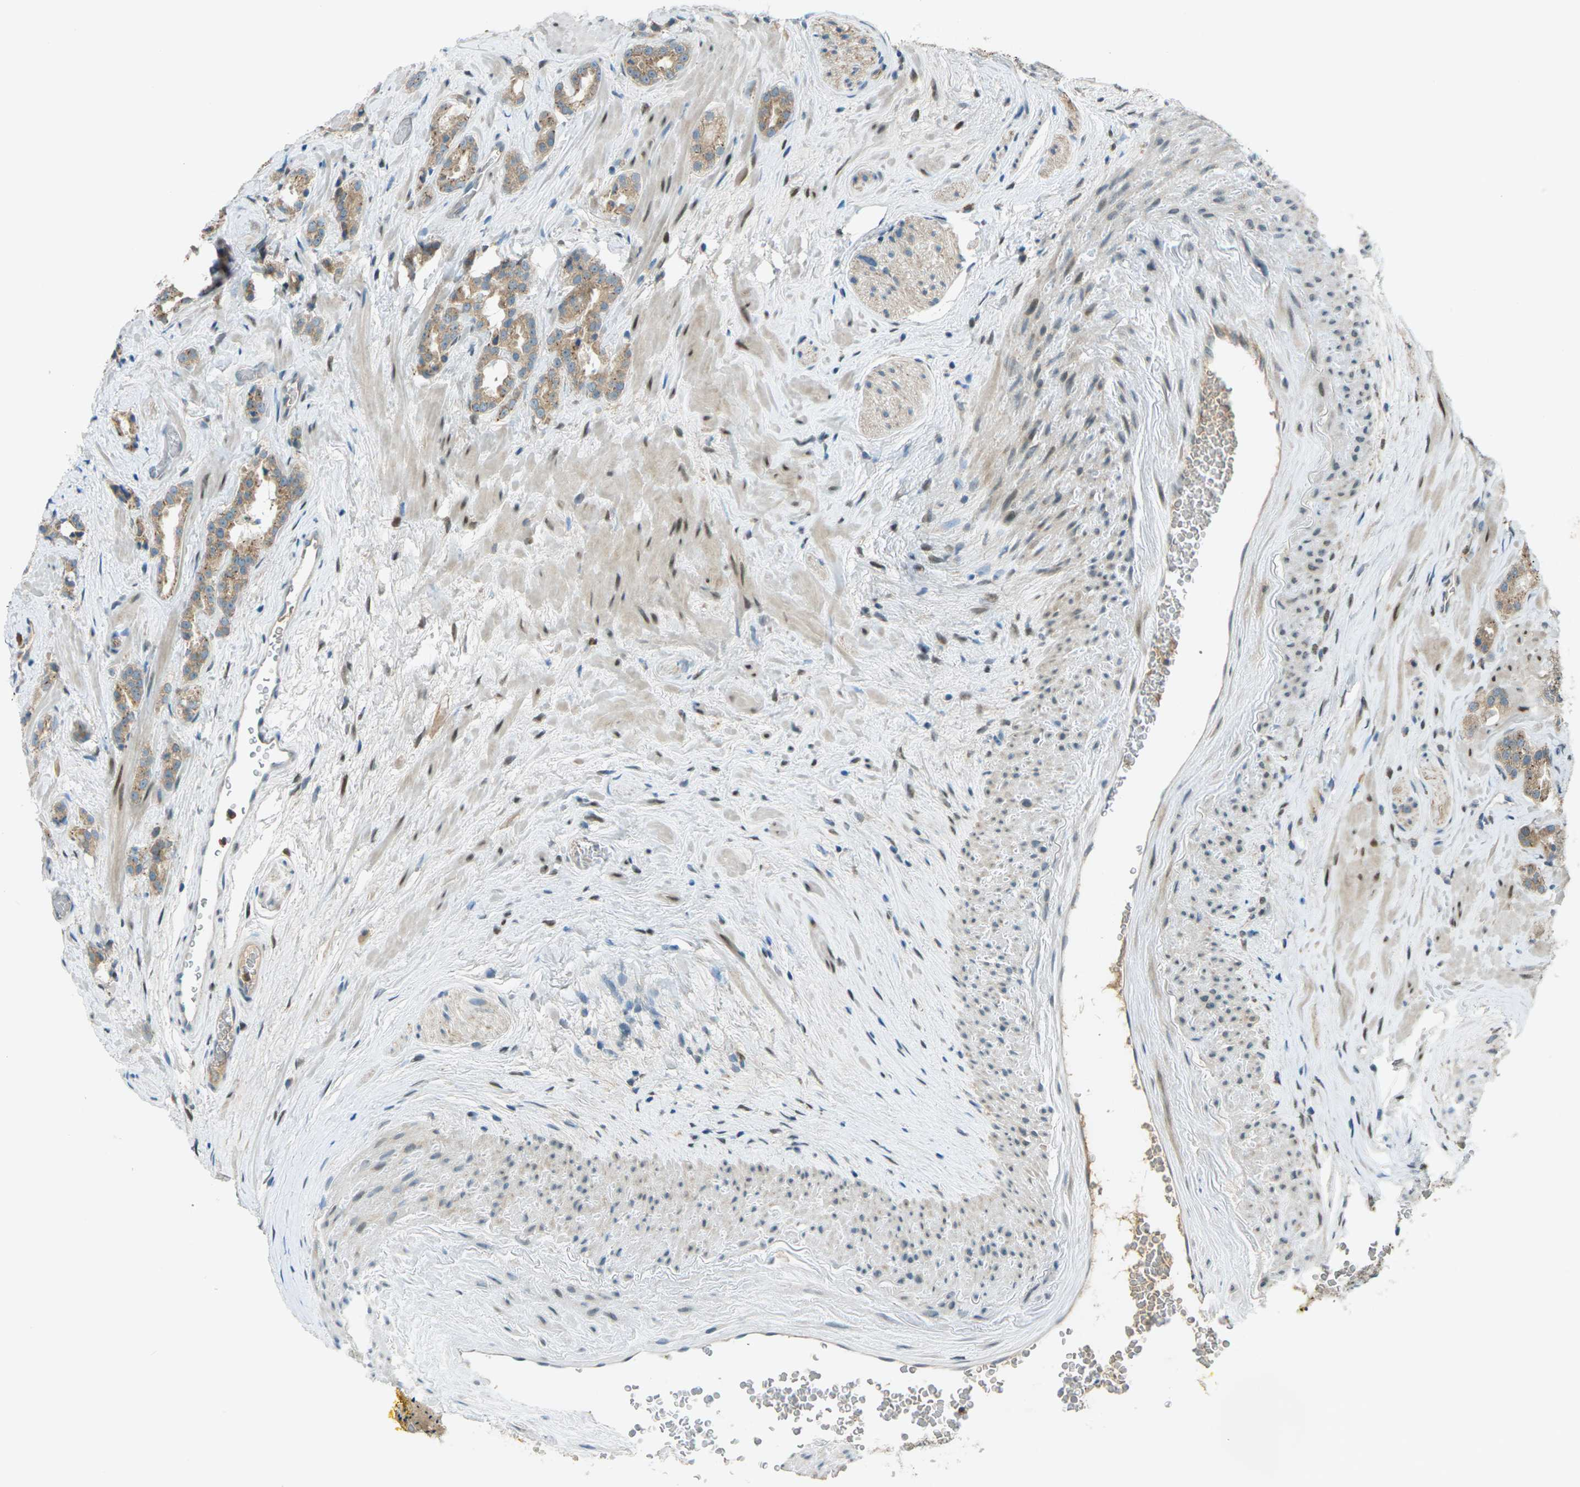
{"staining": {"intensity": "moderate", "quantity": ">75%", "location": "cytoplasmic/membranous"}, "tissue": "prostate cancer", "cell_type": "Tumor cells", "image_type": "cancer", "snomed": [{"axis": "morphology", "description": "Adenocarcinoma, High grade"}, {"axis": "topography", "description": "Prostate"}], "caption": "High-power microscopy captured an immunohistochemistry (IHC) image of prostate cancer (high-grade adenocarcinoma), revealing moderate cytoplasmic/membranous staining in approximately >75% of tumor cells. Nuclei are stained in blue.", "gene": "DYRK1A", "patient": {"sex": "male", "age": 64}}